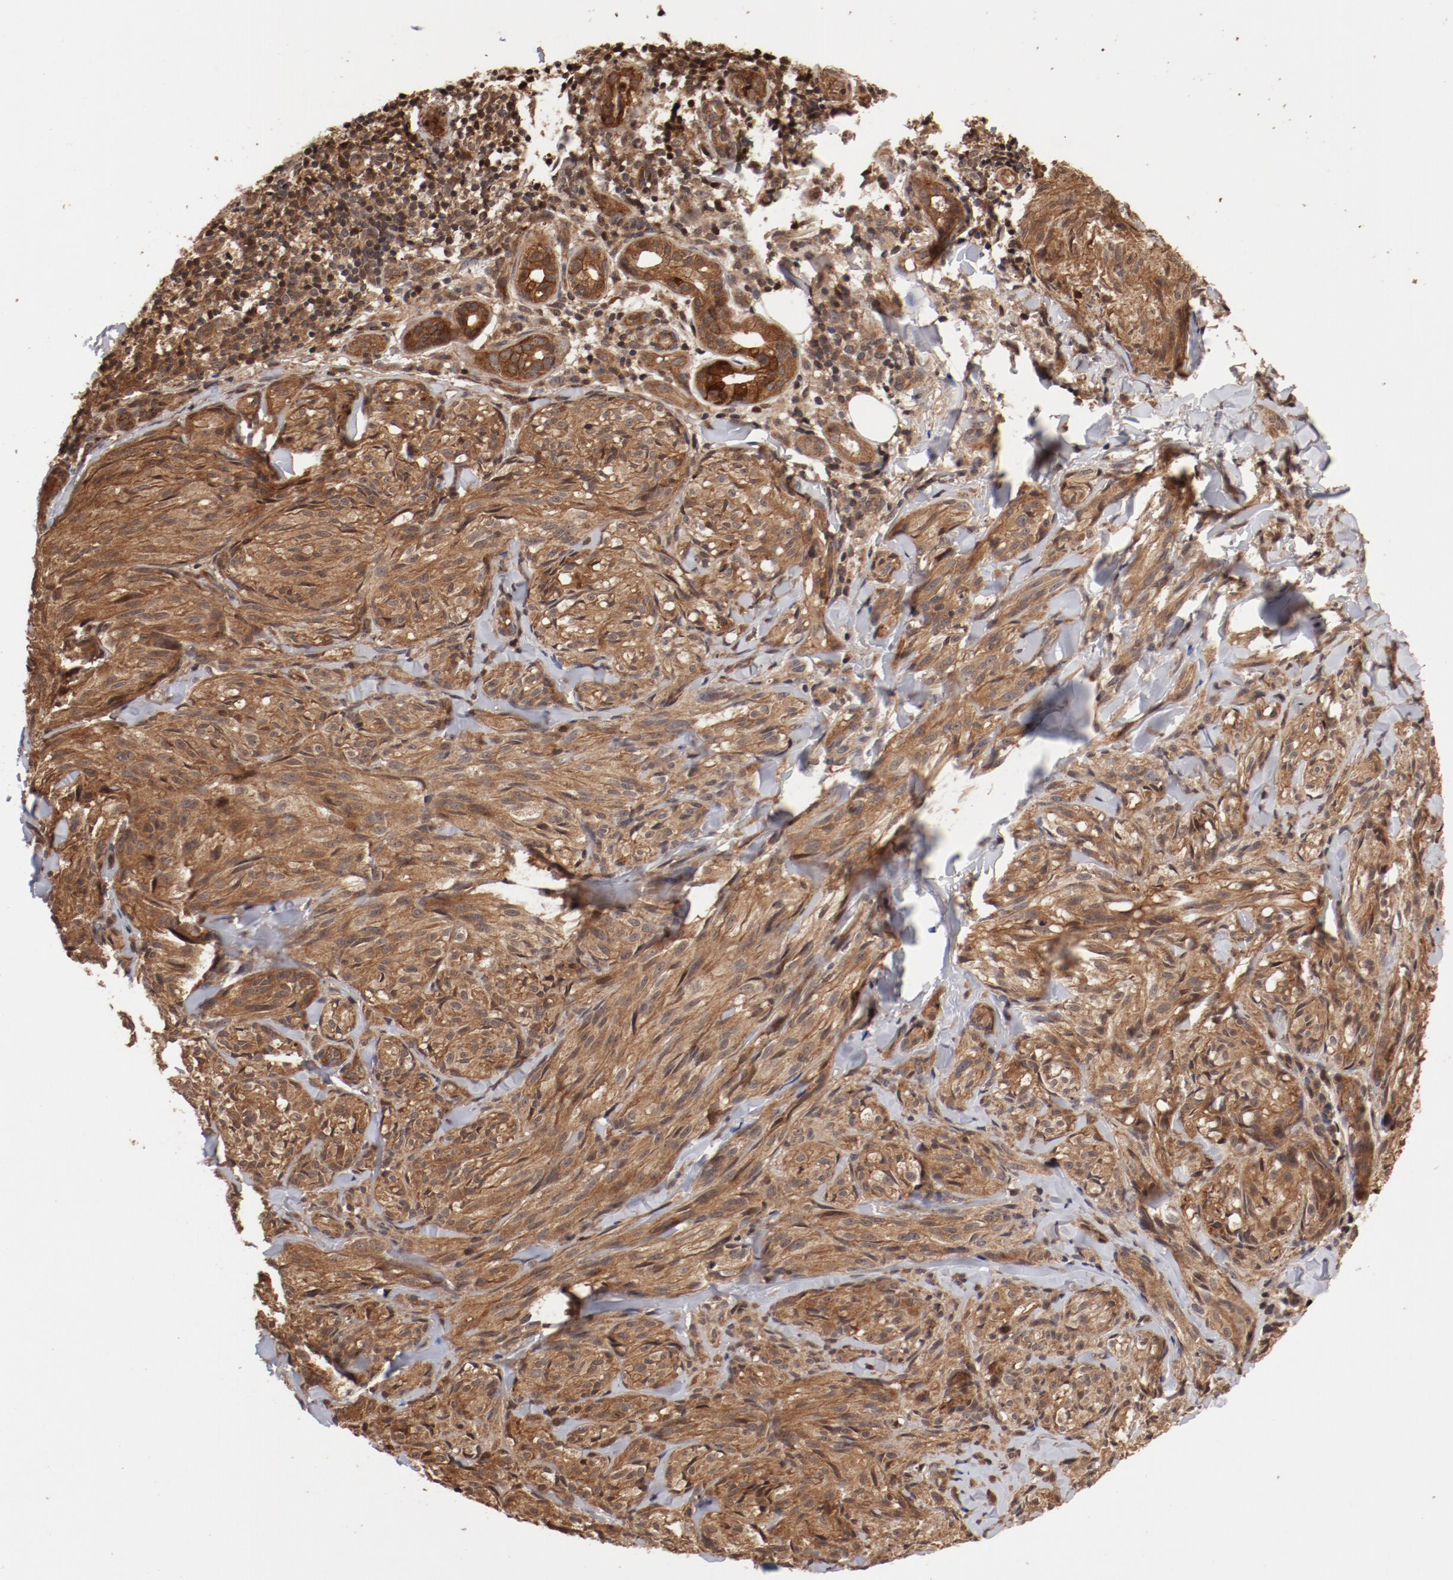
{"staining": {"intensity": "moderate", "quantity": ">75%", "location": "cytoplasmic/membranous"}, "tissue": "melanoma", "cell_type": "Tumor cells", "image_type": "cancer", "snomed": [{"axis": "morphology", "description": "Malignant melanoma, Metastatic site"}, {"axis": "topography", "description": "Skin"}], "caption": "A micrograph of melanoma stained for a protein reveals moderate cytoplasmic/membranous brown staining in tumor cells. (DAB = brown stain, brightfield microscopy at high magnification).", "gene": "GUF1", "patient": {"sex": "female", "age": 66}}